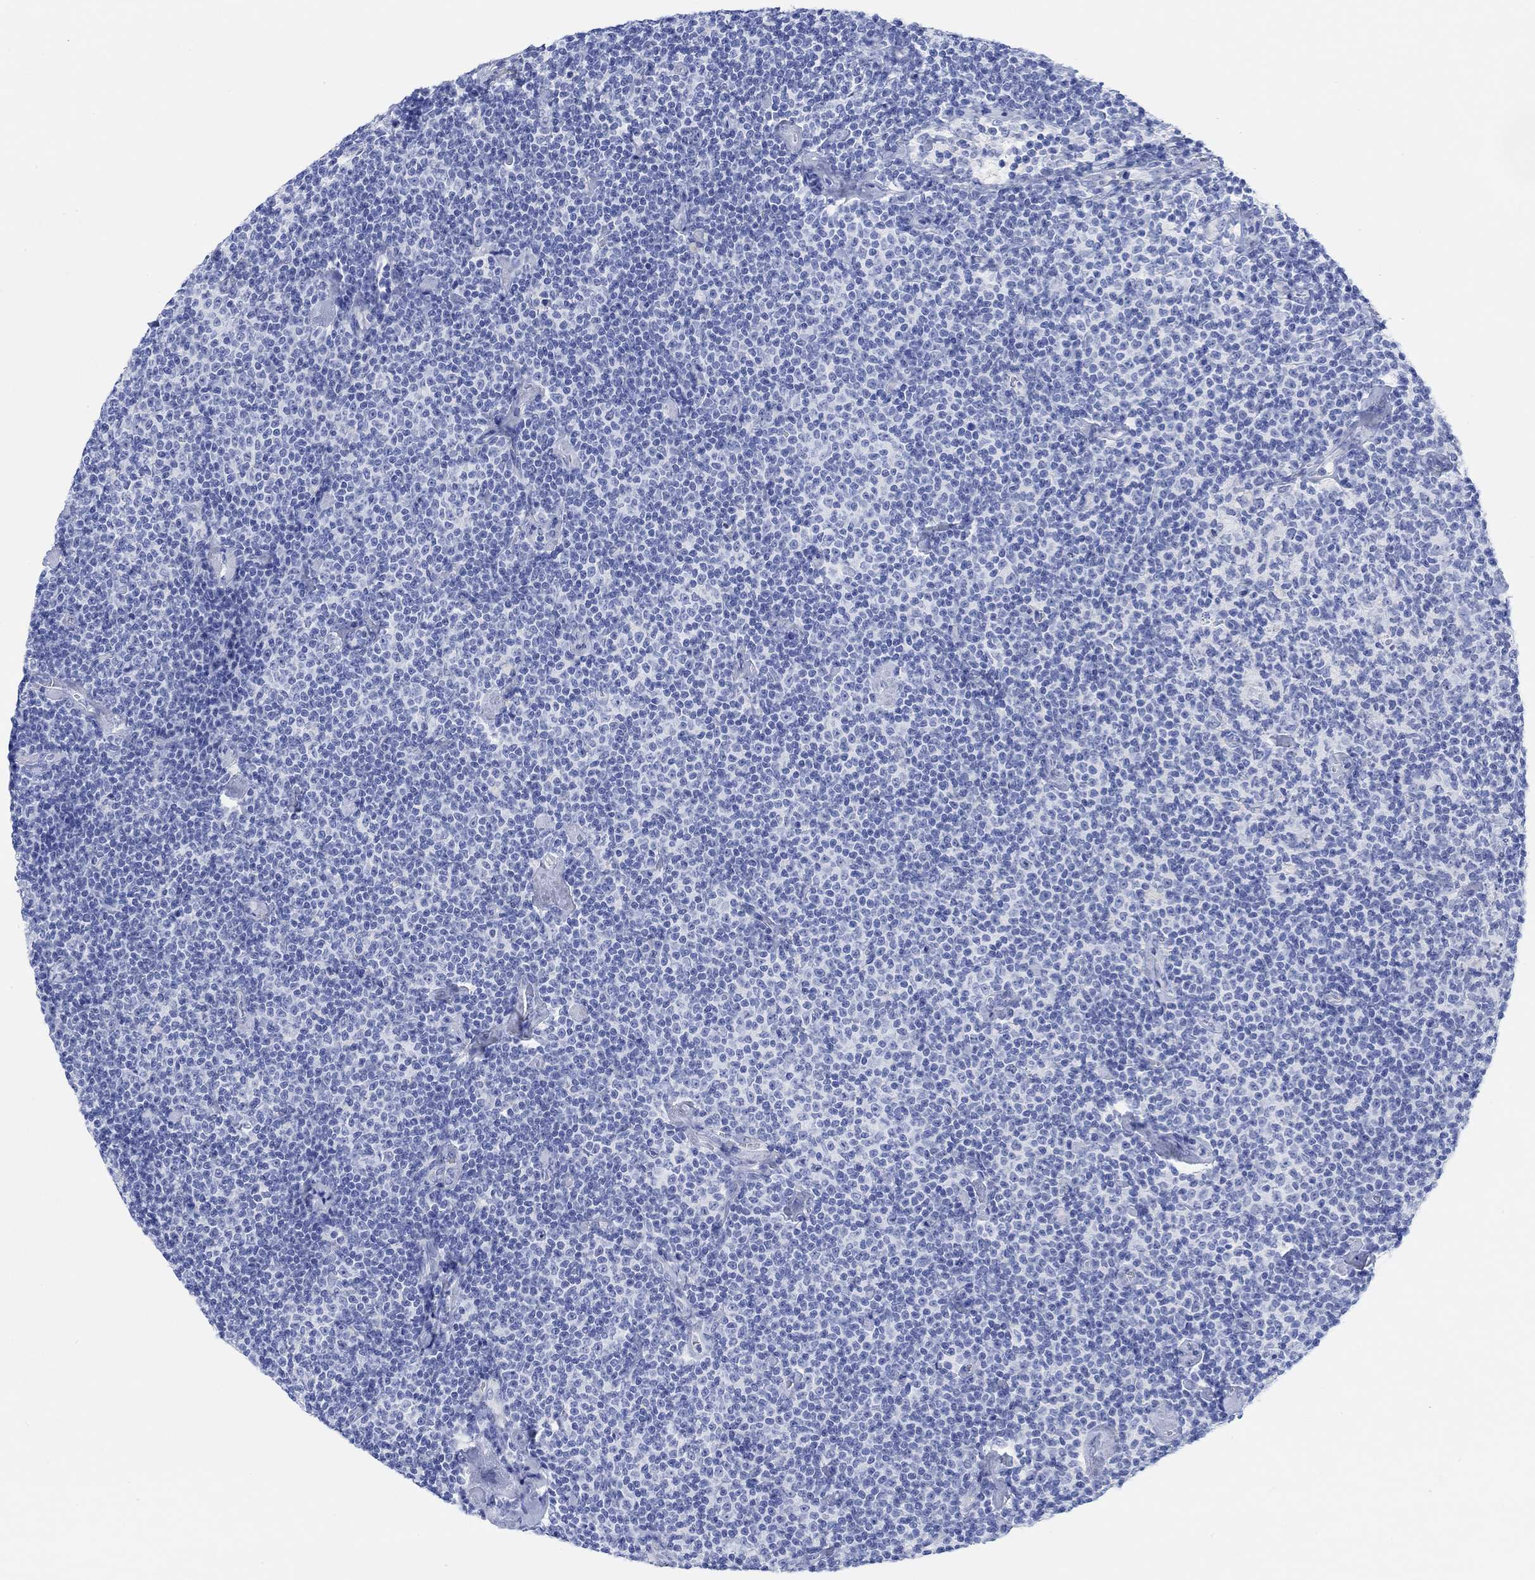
{"staining": {"intensity": "negative", "quantity": "none", "location": "none"}, "tissue": "lymphoma", "cell_type": "Tumor cells", "image_type": "cancer", "snomed": [{"axis": "morphology", "description": "Malignant lymphoma, non-Hodgkin's type, Low grade"}, {"axis": "topography", "description": "Lymph node"}], "caption": "High magnification brightfield microscopy of low-grade malignant lymphoma, non-Hodgkin's type stained with DAB (3,3'-diaminobenzidine) (brown) and counterstained with hematoxylin (blue): tumor cells show no significant positivity.", "gene": "ANKRD33", "patient": {"sex": "male", "age": 81}}